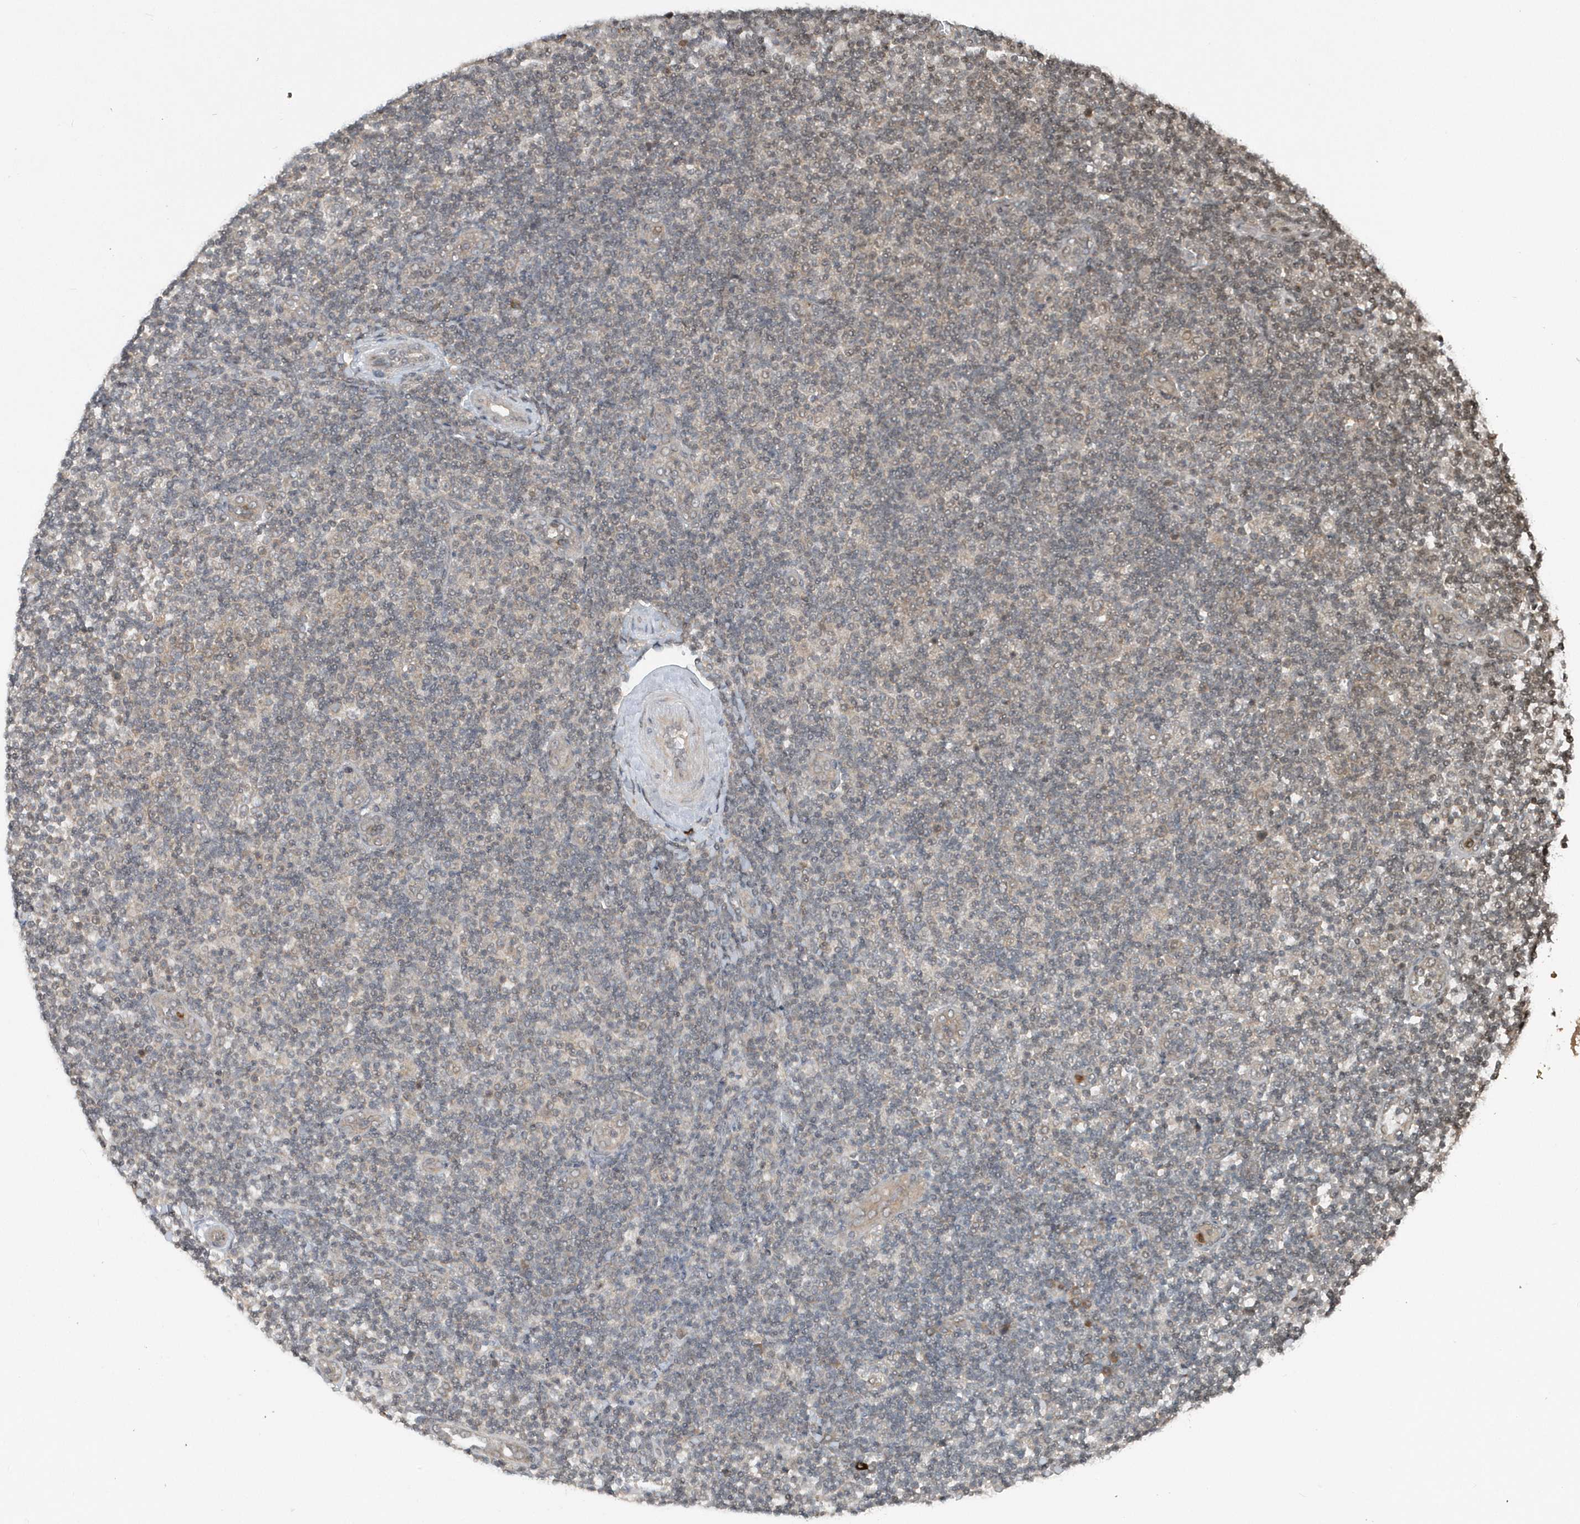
{"staining": {"intensity": "negative", "quantity": "none", "location": "none"}, "tissue": "lymphoma", "cell_type": "Tumor cells", "image_type": "cancer", "snomed": [{"axis": "morphology", "description": "Malignant lymphoma, non-Hodgkin's type, Low grade"}, {"axis": "topography", "description": "Lymph node"}], "caption": "Tumor cells are negative for protein expression in human malignant lymphoma, non-Hodgkin's type (low-grade). (DAB IHC visualized using brightfield microscopy, high magnification).", "gene": "EIF2B1", "patient": {"sex": "male", "age": 83}}